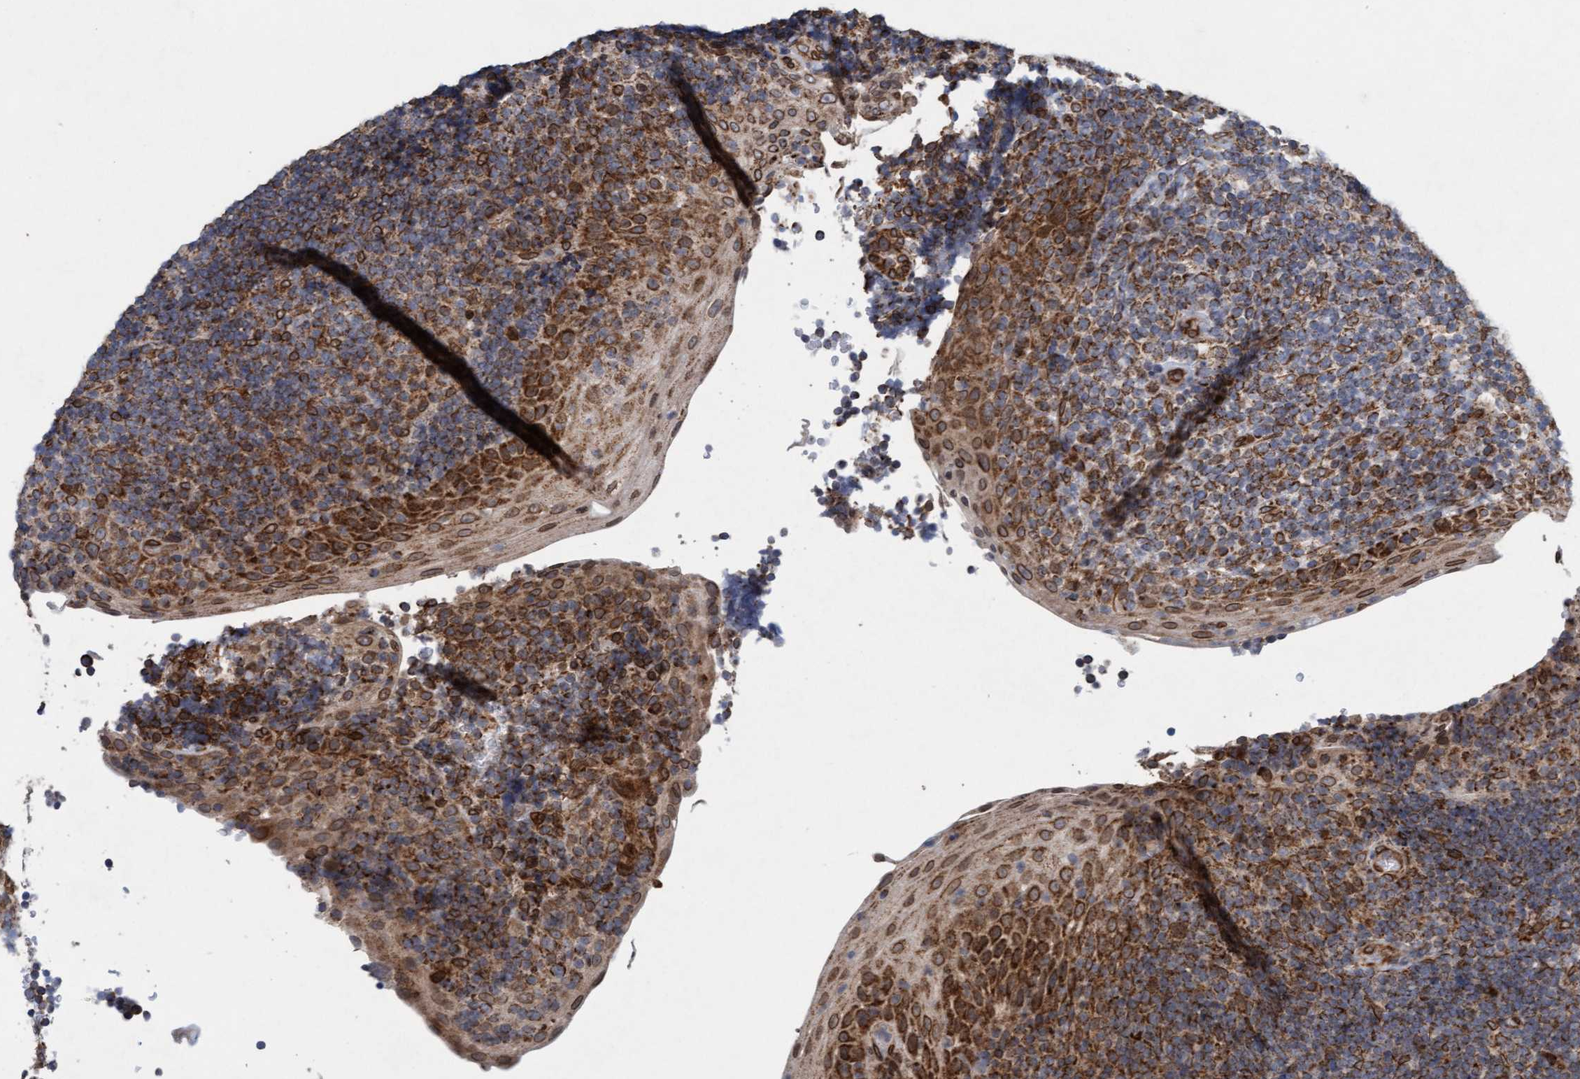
{"staining": {"intensity": "strong", "quantity": "25%-75%", "location": "cytoplasmic/membranous"}, "tissue": "tonsil", "cell_type": "Germinal center cells", "image_type": "normal", "snomed": [{"axis": "morphology", "description": "Normal tissue, NOS"}, {"axis": "topography", "description": "Tonsil"}], "caption": "Immunohistochemical staining of normal tonsil demonstrates high levels of strong cytoplasmic/membranous positivity in approximately 25%-75% of germinal center cells.", "gene": "MRPS23", "patient": {"sex": "male", "age": 37}}